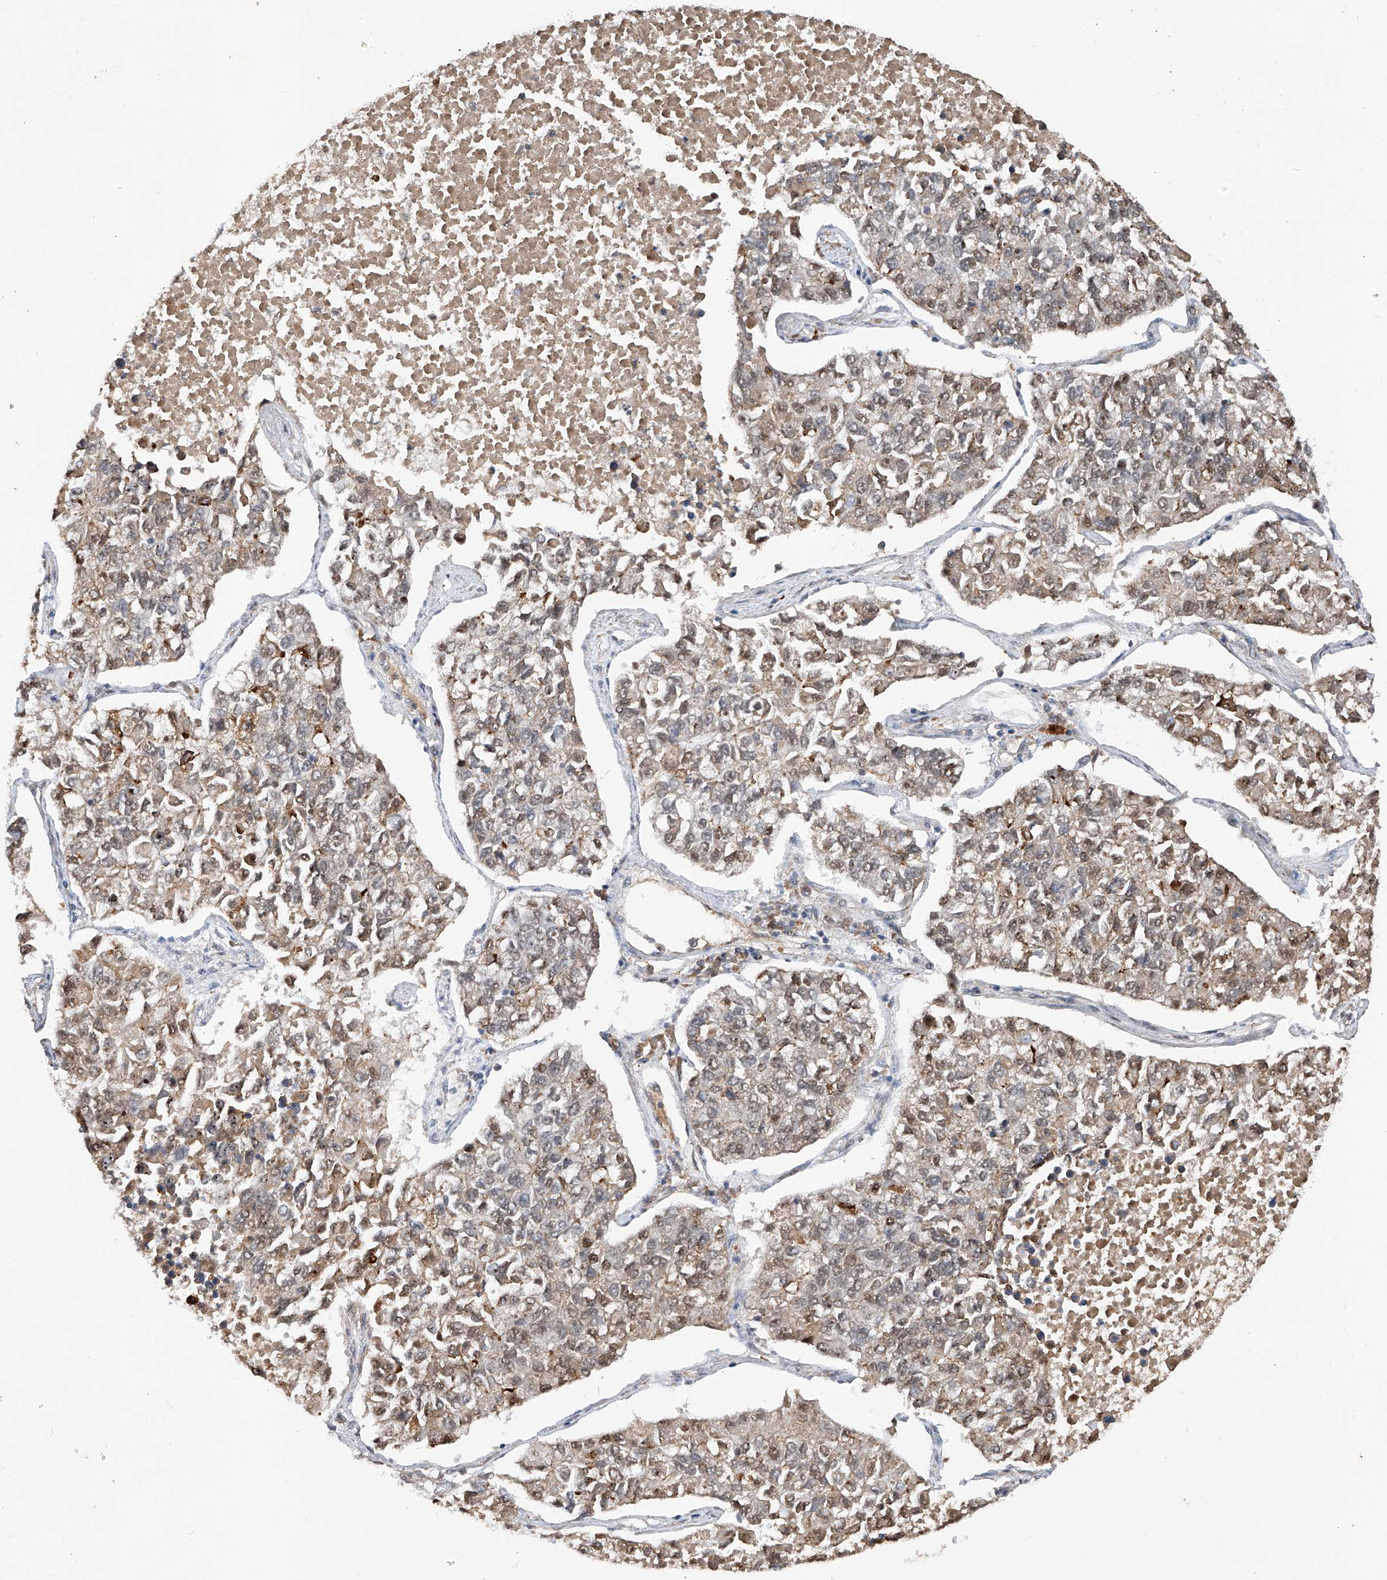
{"staining": {"intensity": "weak", "quantity": "25%-75%", "location": "cytoplasmic/membranous,nuclear"}, "tissue": "lung cancer", "cell_type": "Tumor cells", "image_type": "cancer", "snomed": [{"axis": "morphology", "description": "Adenocarcinoma, NOS"}, {"axis": "topography", "description": "Lung"}], "caption": "IHC of human lung cancer shows low levels of weak cytoplasmic/membranous and nuclear positivity in approximately 25%-75% of tumor cells.", "gene": "FAM135A", "patient": {"sex": "male", "age": 49}}